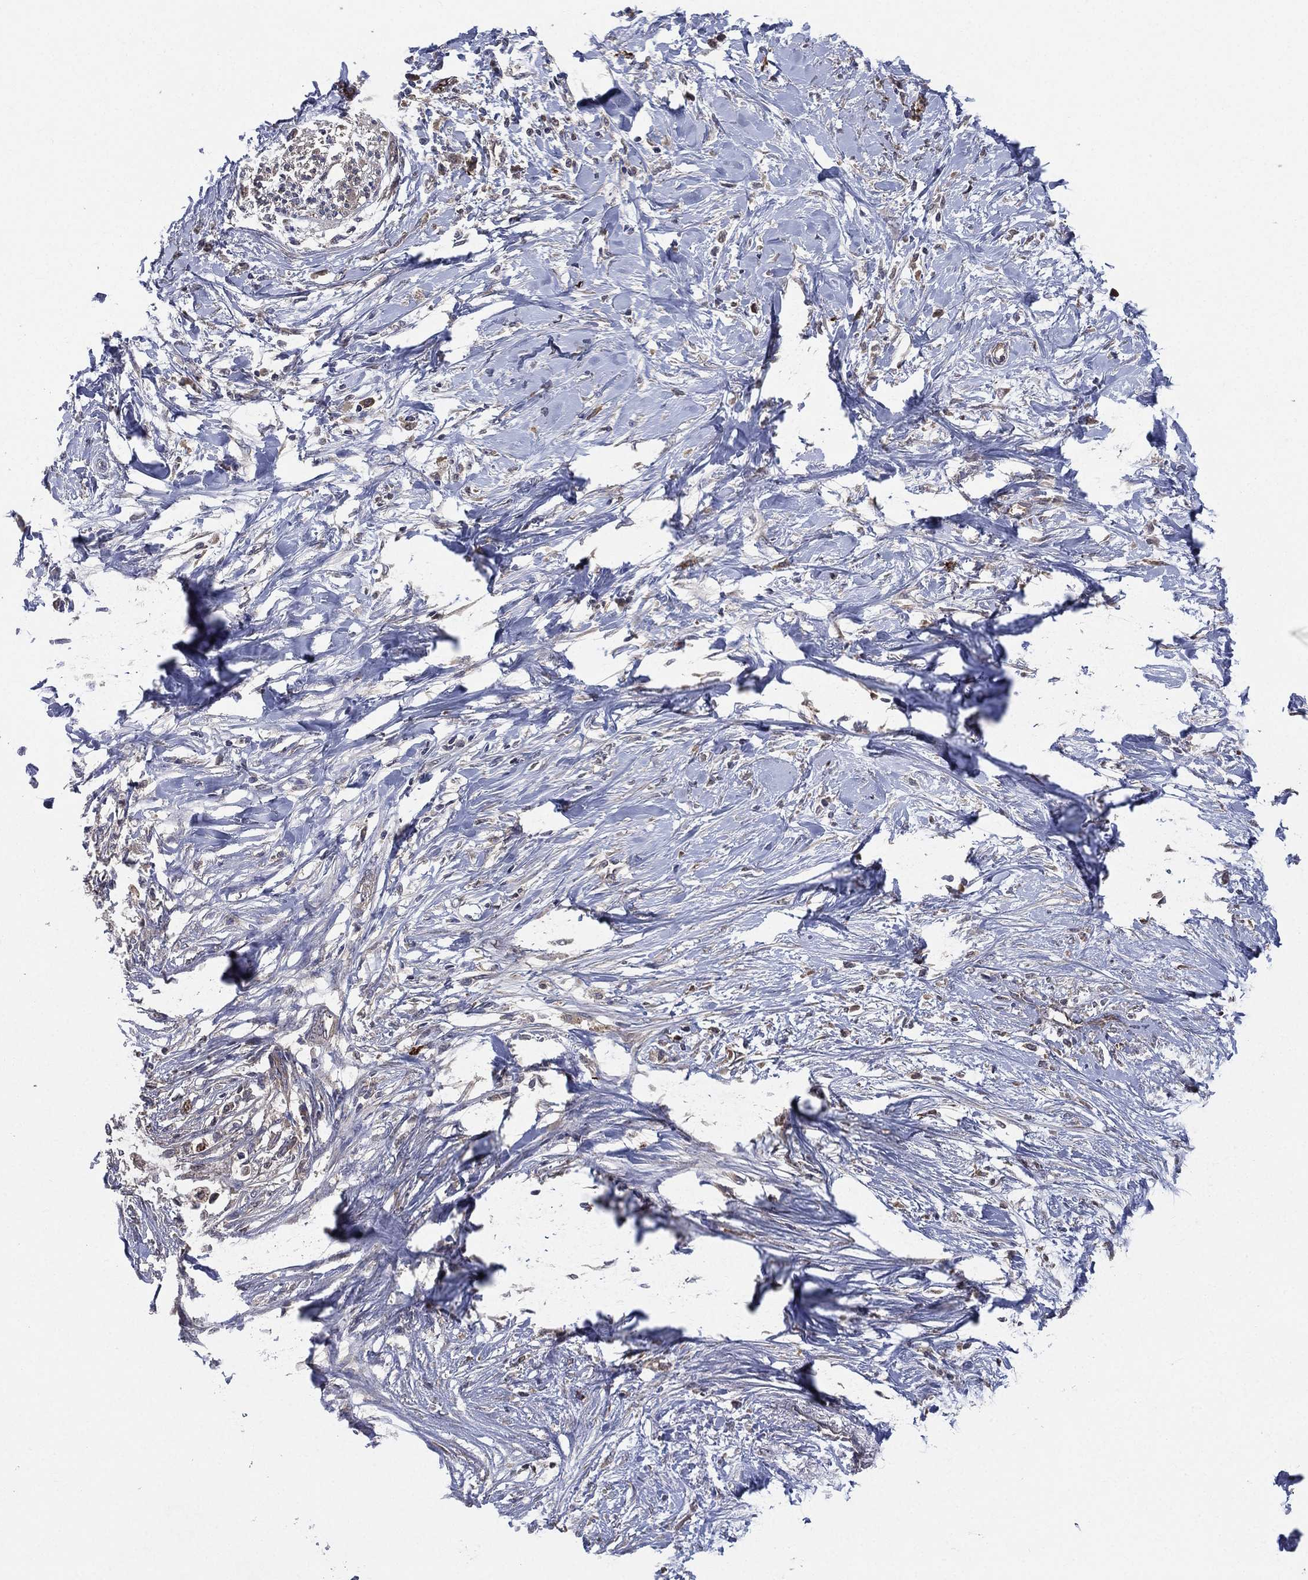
{"staining": {"intensity": "moderate", "quantity": "25%-75%", "location": "cytoplasmic/membranous,nuclear"}, "tissue": "pancreatic cancer", "cell_type": "Tumor cells", "image_type": "cancer", "snomed": [{"axis": "morphology", "description": "Normal tissue, NOS"}, {"axis": "morphology", "description": "Adenocarcinoma, NOS"}, {"axis": "topography", "description": "Pancreas"}, {"axis": "topography", "description": "Duodenum"}], "caption": "Brown immunohistochemical staining in pancreatic cancer exhibits moderate cytoplasmic/membranous and nuclear expression in approximately 25%-75% of tumor cells.", "gene": "SMPD3", "patient": {"sex": "female", "age": 60}}